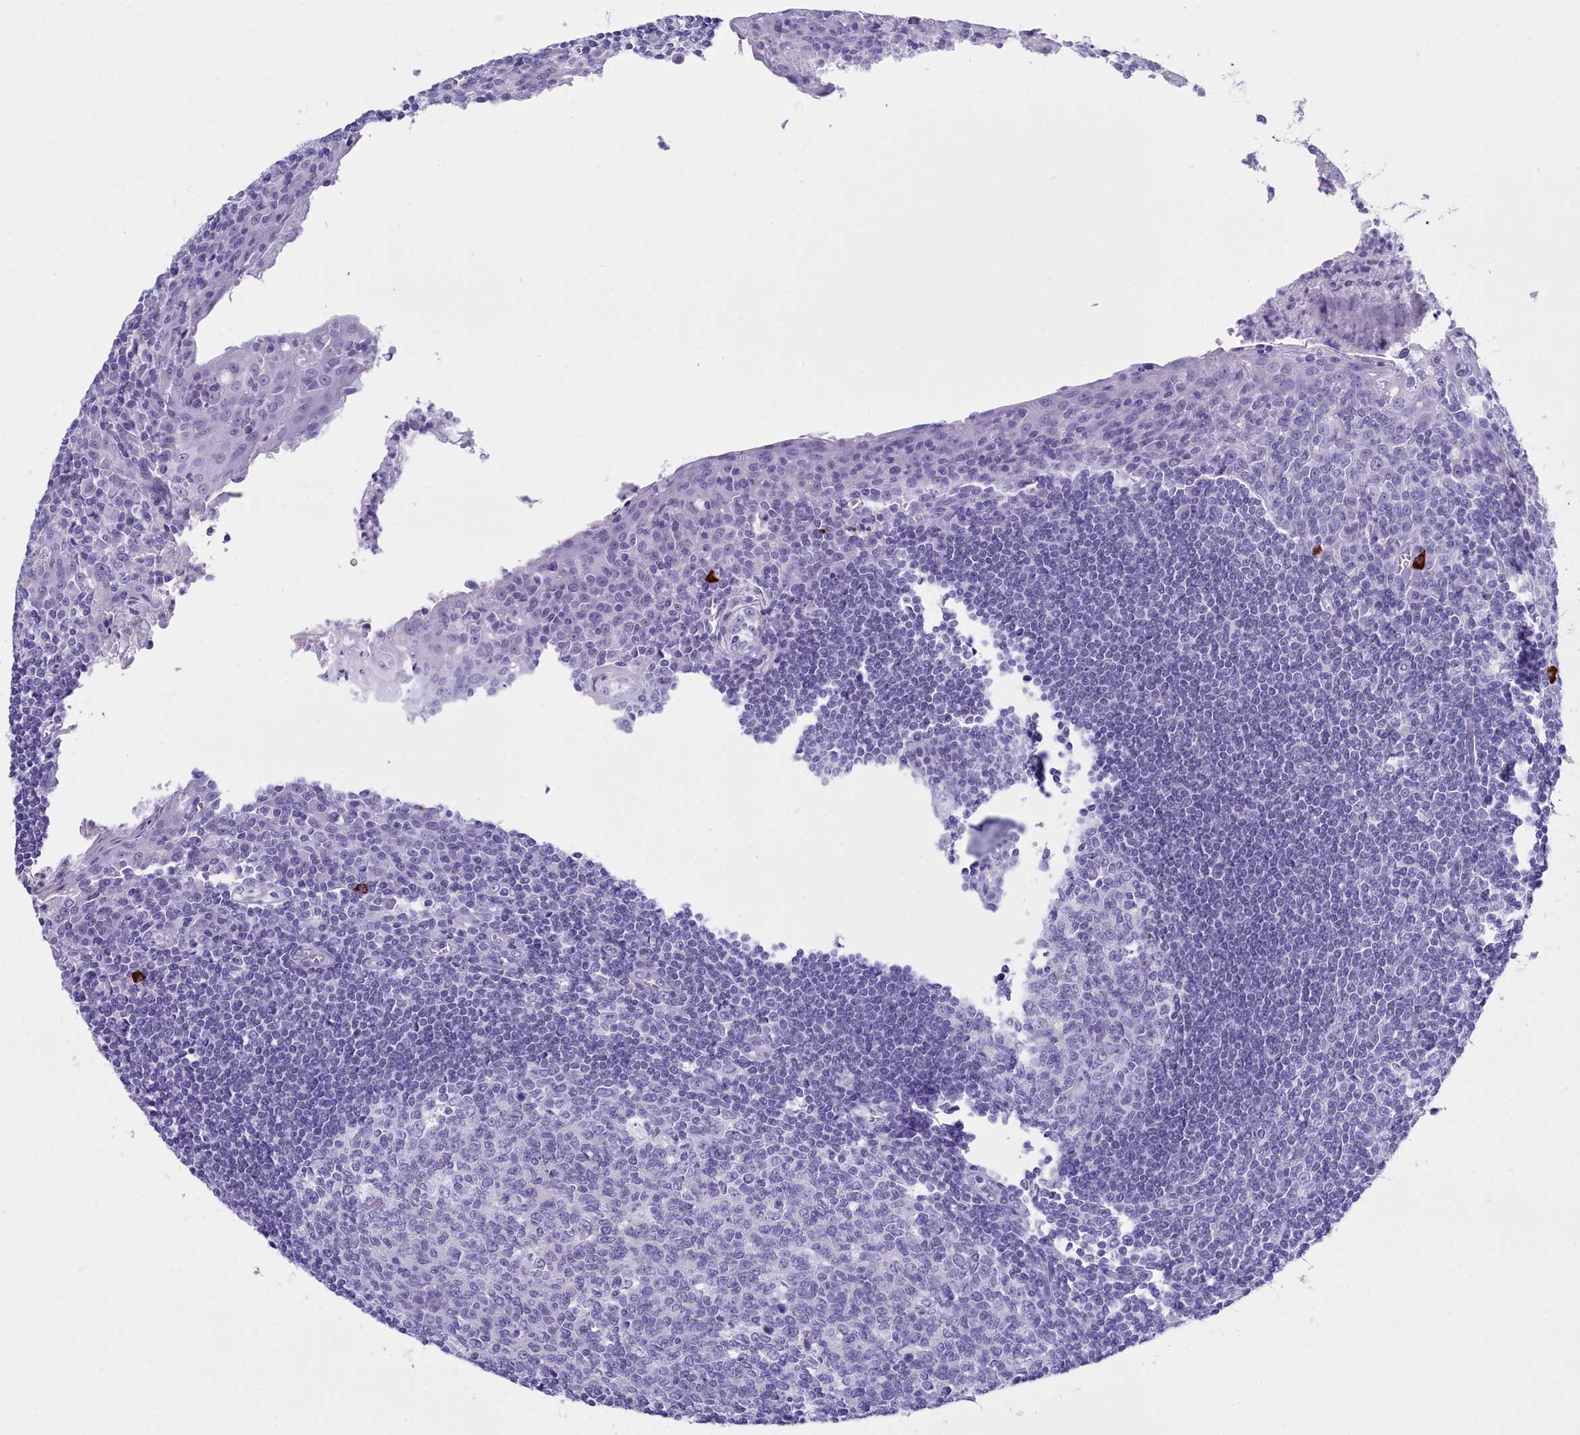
{"staining": {"intensity": "negative", "quantity": "none", "location": "none"}, "tissue": "tonsil", "cell_type": "Germinal center cells", "image_type": "normal", "snomed": [{"axis": "morphology", "description": "Normal tissue, NOS"}, {"axis": "topography", "description": "Tonsil"}], "caption": "Micrograph shows no significant protein staining in germinal center cells of benign tonsil. (DAB immunohistochemistry visualized using brightfield microscopy, high magnification).", "gene": "MAP6", "patient": {"sex": "male", "age": 27}}